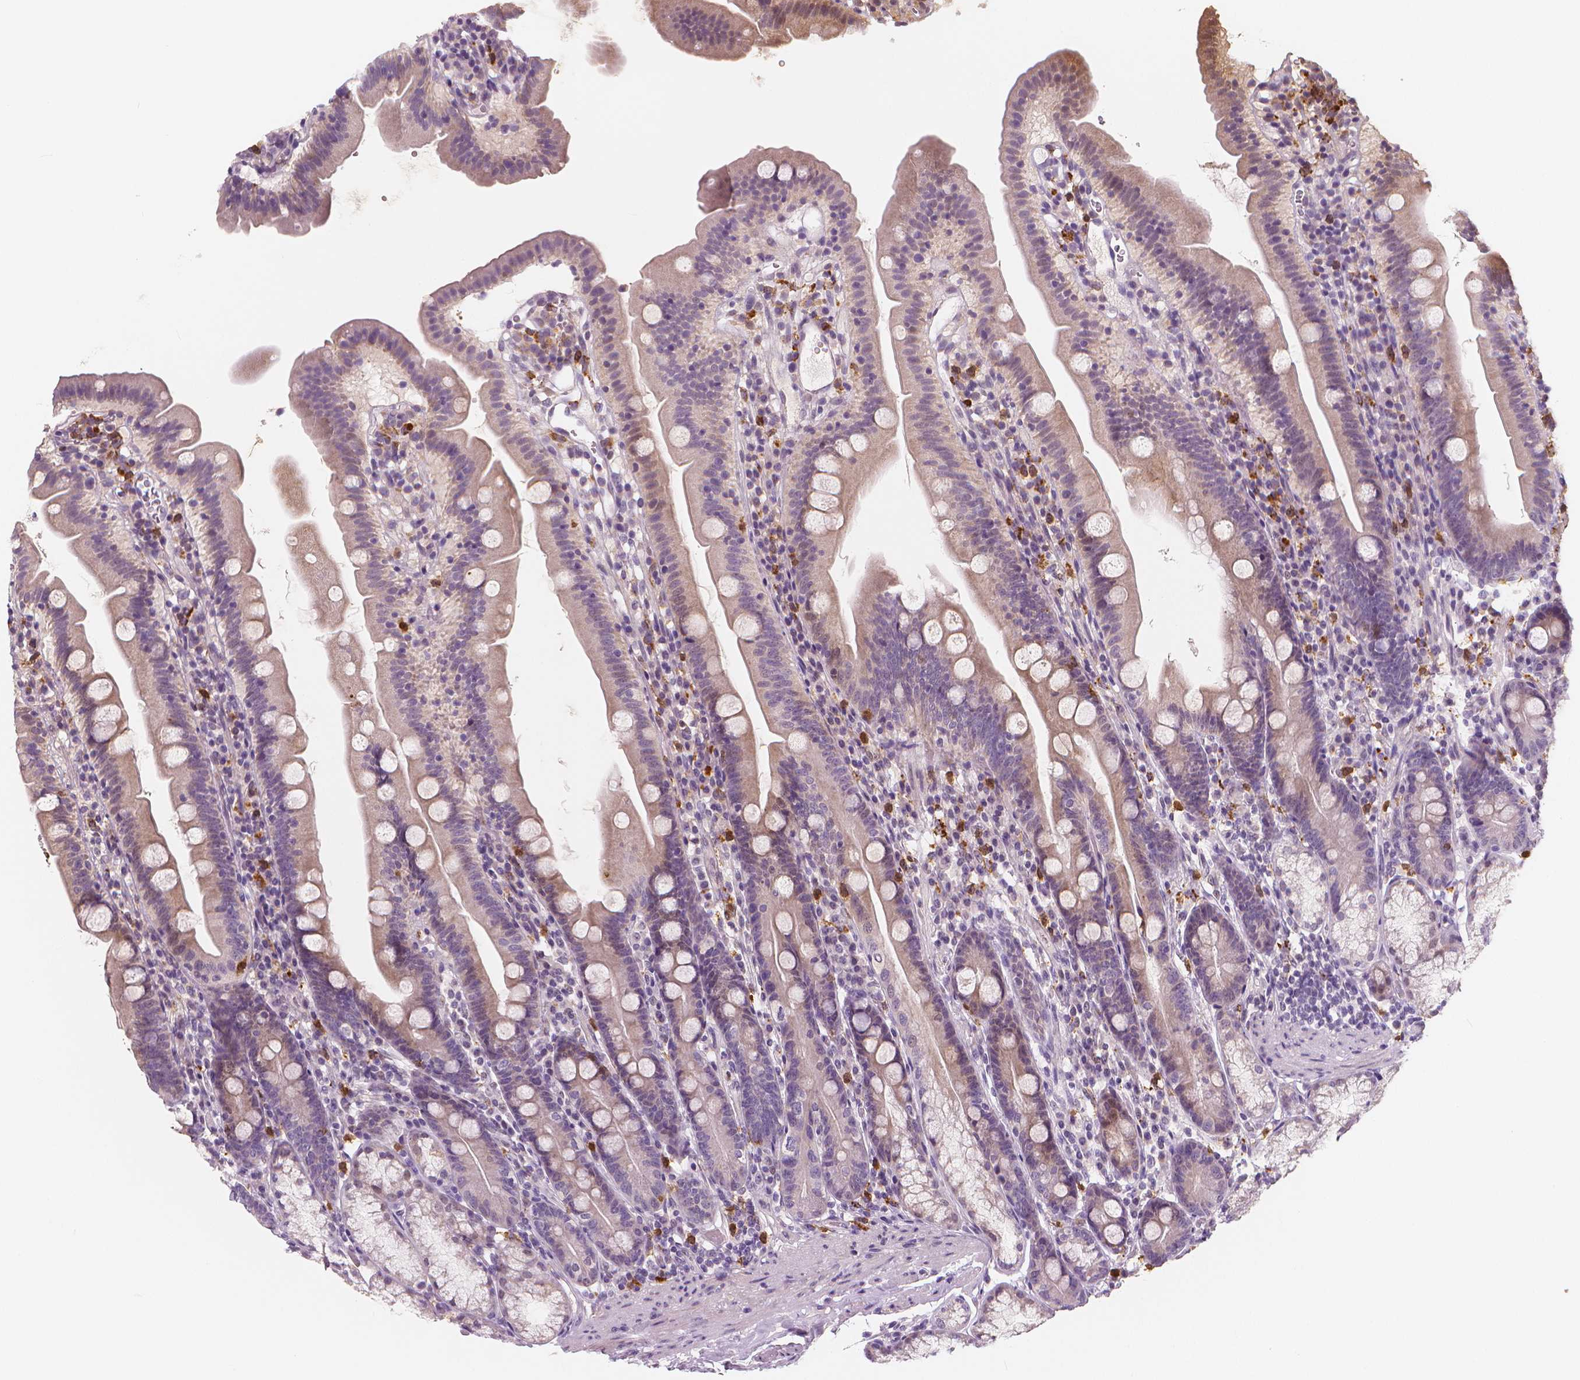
{"staining": {"intensity": "weak", "quantity": "25%-75%", "location": "cytoplasmic/membranous"}, "tissue": "duodenum", "cell_type": "Glandular cells", "image_type": "normal", "snomed": [{"axis": "morphology", "description": "Normal tissue, NOS"}, {"axis": "topography", "description": "Duodenum"}], "caption": "Protein expression analysis of benign duodenum shows weak cytoplasmic/membranous expression in about 25%-75% of glandular cells. The staining is performed using DAB (3,3'-diaminobenzidine) brown chromogen to label protein expression. The nuclei are counter-stained blue using hematoxylin.", "gene": "RNASE7", "patient": {"sex": "female", "age": 67}}